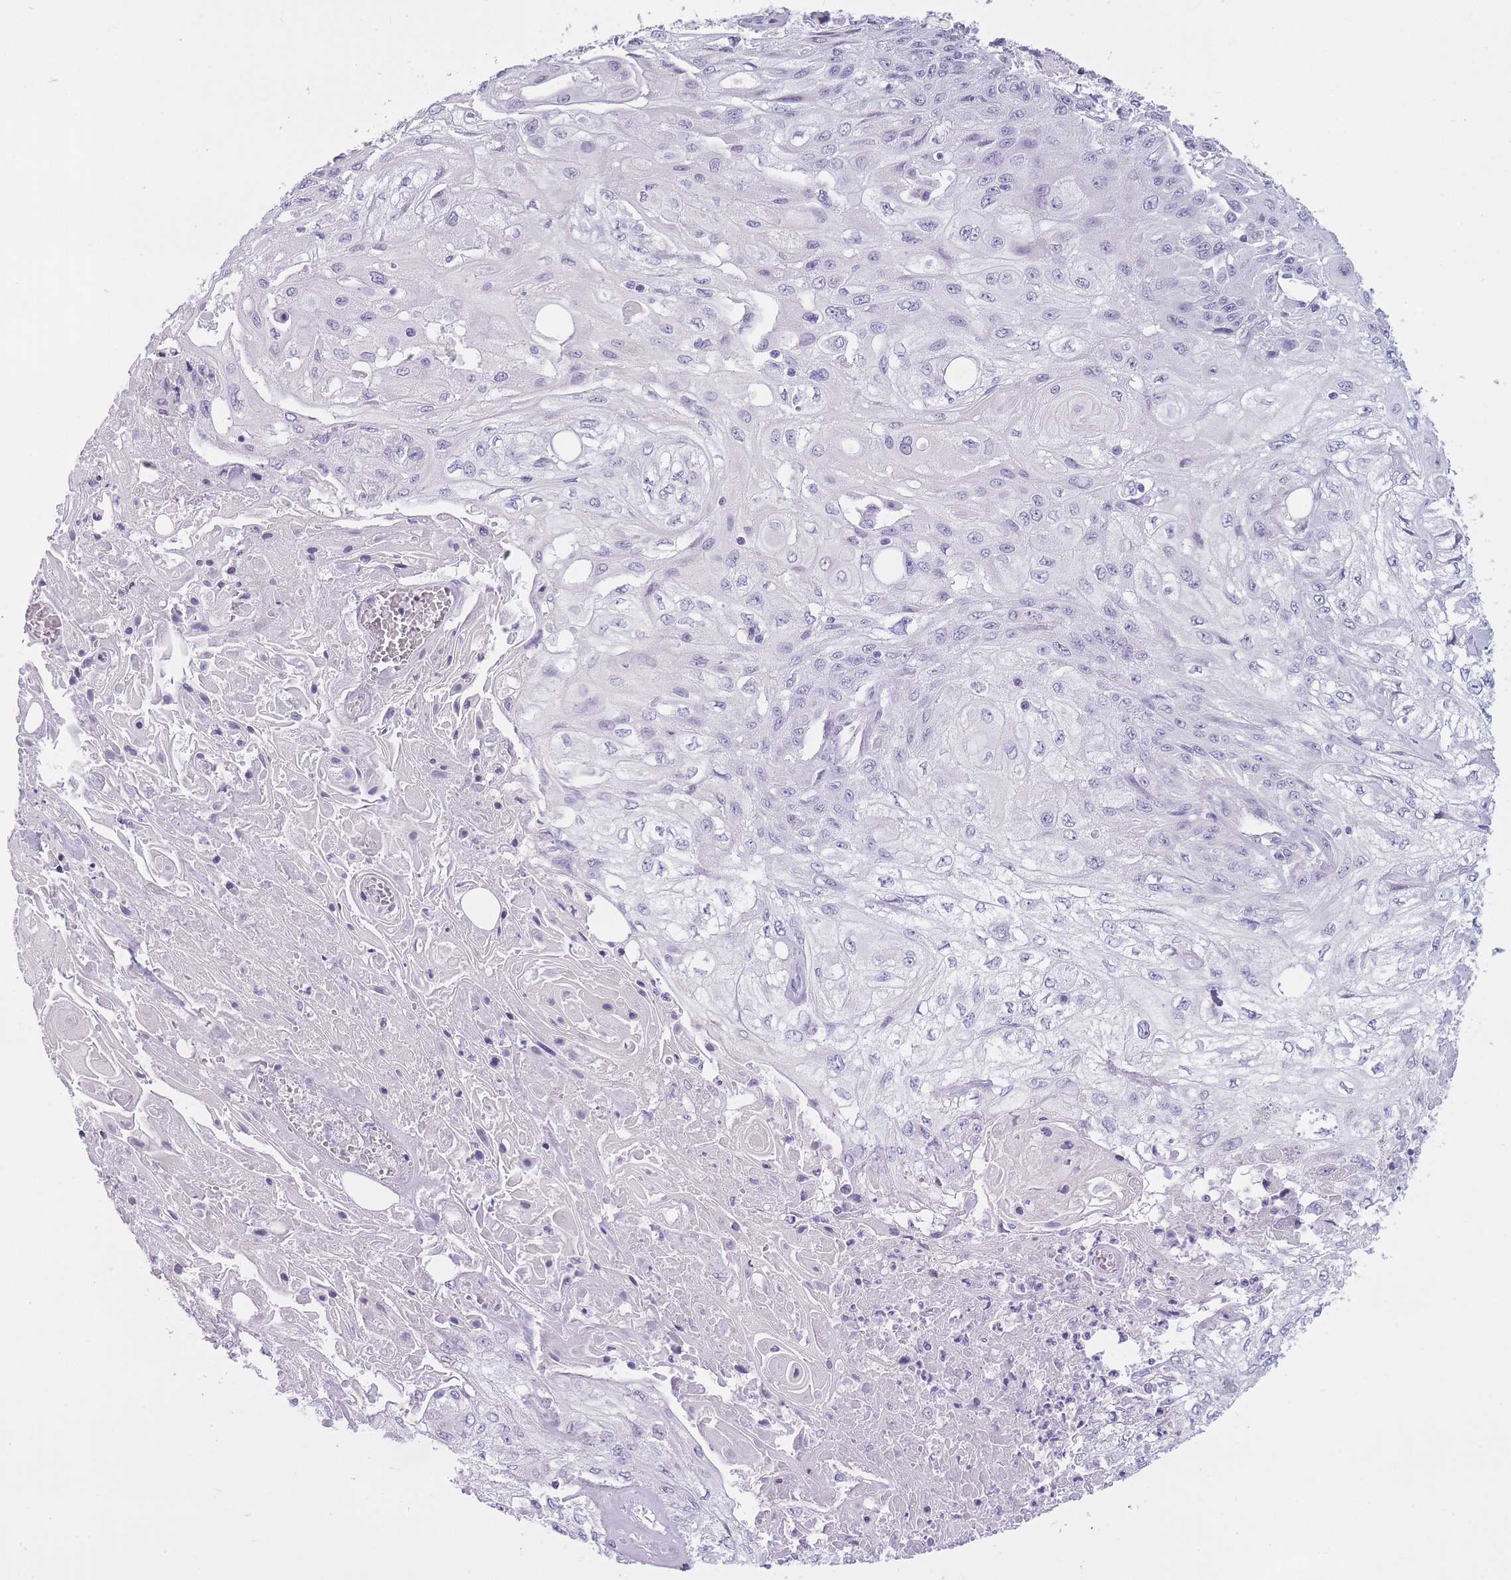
{"staining": {"intensity": "negative", "quantity": "none", "location": "none"}, "tissue": "skin cancer", "cell_type": "Tumor cells", "image_type": "cancer", "snomed": [{"axis": "morphology", "description": "Squamous cell carcinoma, NOS"}, {"axis": "morphology", "description": "Squamous cell carcinoma, metastatic, NOS"}, {"axis": "topography", "description": "Skin"}, {"axis": "topography", "description": "Lymph node"}], "caption": "This image is of skin cancer stained with immunohistochemistry to label a protein in brown with the nuclei are counter-stained blue. There is no positivity in tumor cells.", "gene": "GOLGA6D", "patient": {"sex": "male", "age": 75}}